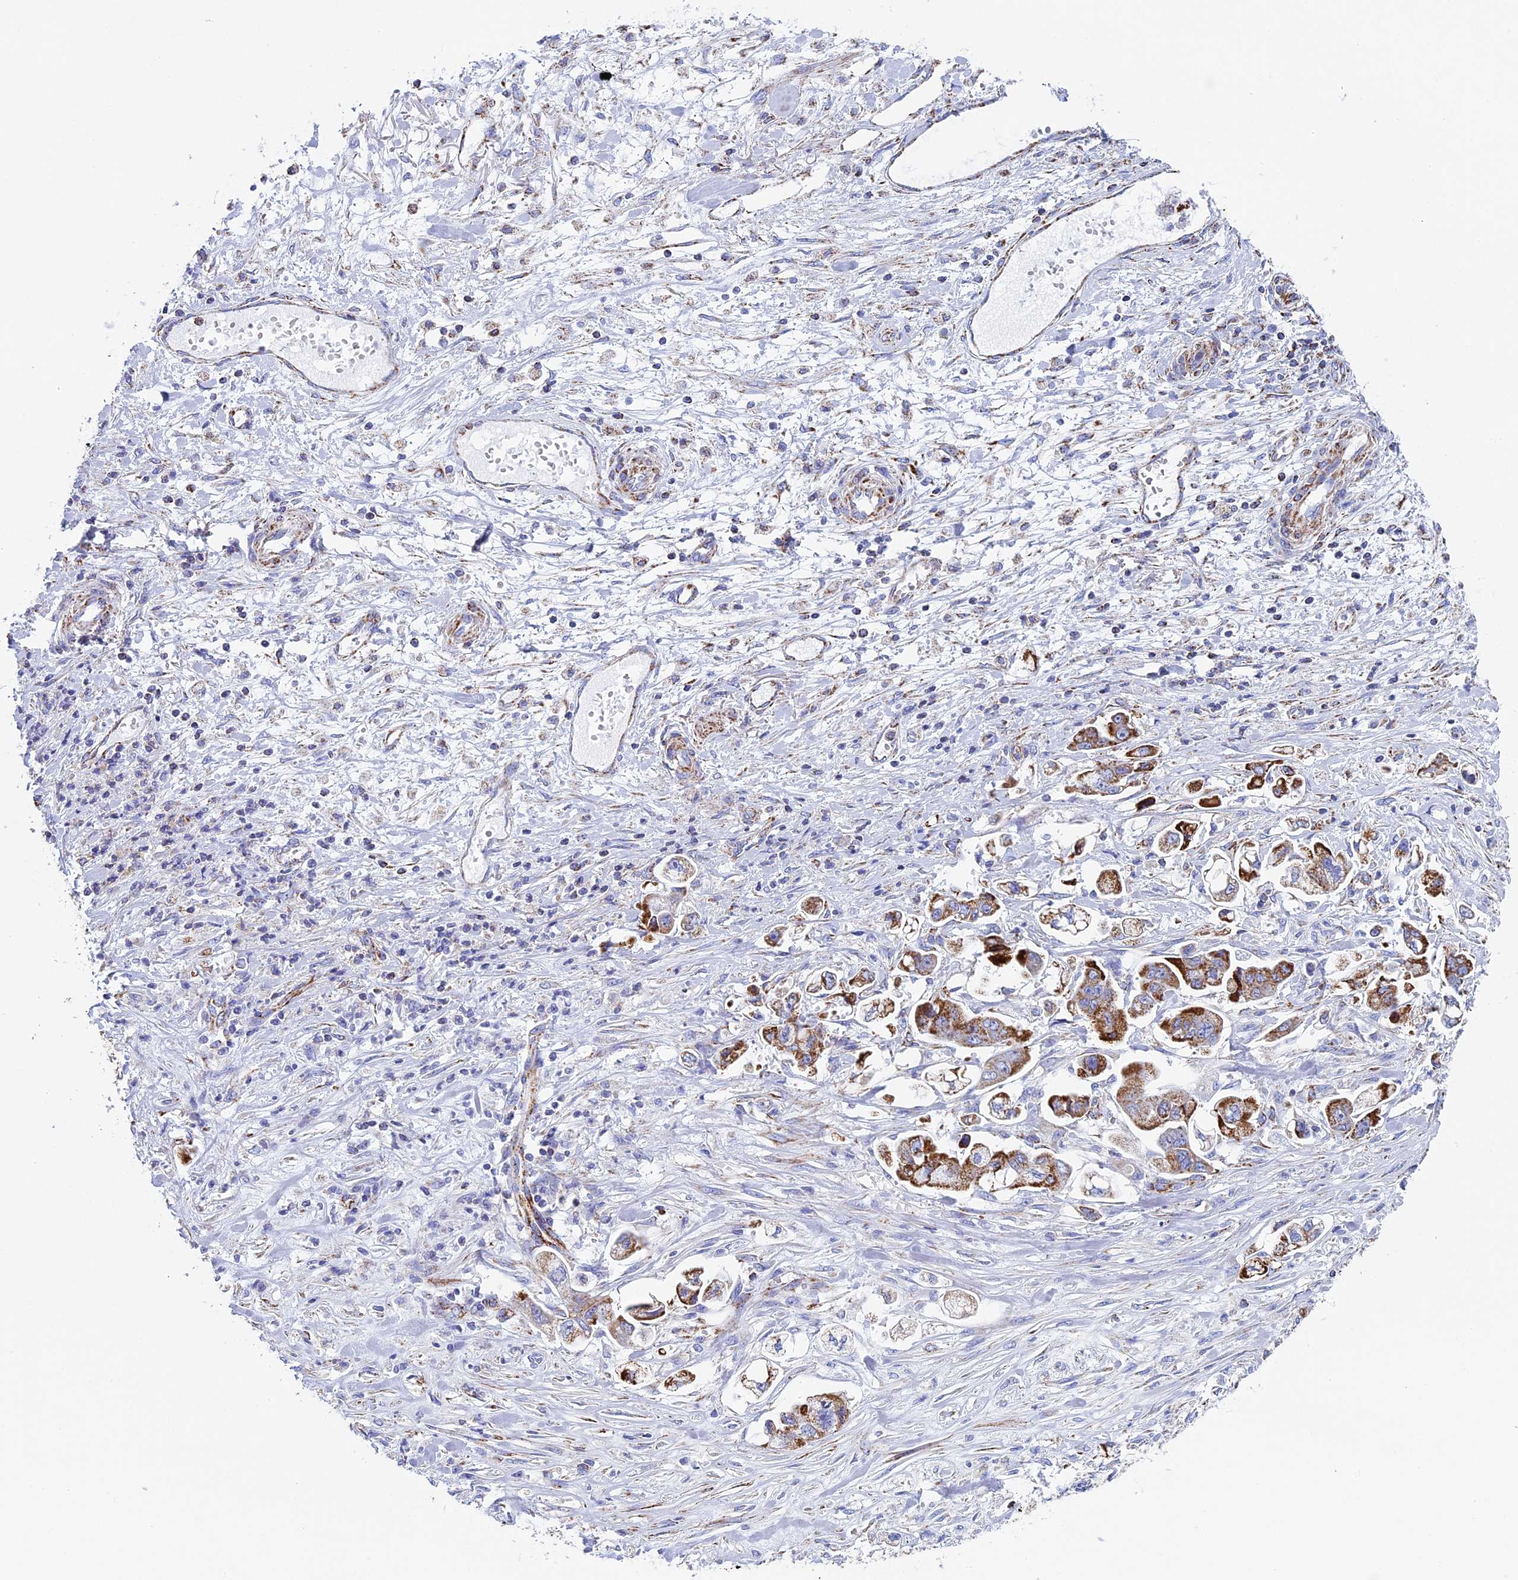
{"staining": {"intensity": "strong", "quantity": ">75%", "location": "cytoplasmic/membranous"}, "tissue": "stomach cancer", "cell_type": "Tumor cells", "image_type": "cancer", "snomed": [{"axis": "morphology", "description": "Adenocarcinoma, NOS"}, {"axis": "topography", "description": "Stomach"}], "caption": "The histopathology image demonstrates staining of stomach cancer (adenocarcinoma), revealing strong cytoplasmic/membranous protein expression (brown color) within tumor cells.", "gene": "UQCRFS1", "patient": {"sex": "male", "age": 62}}